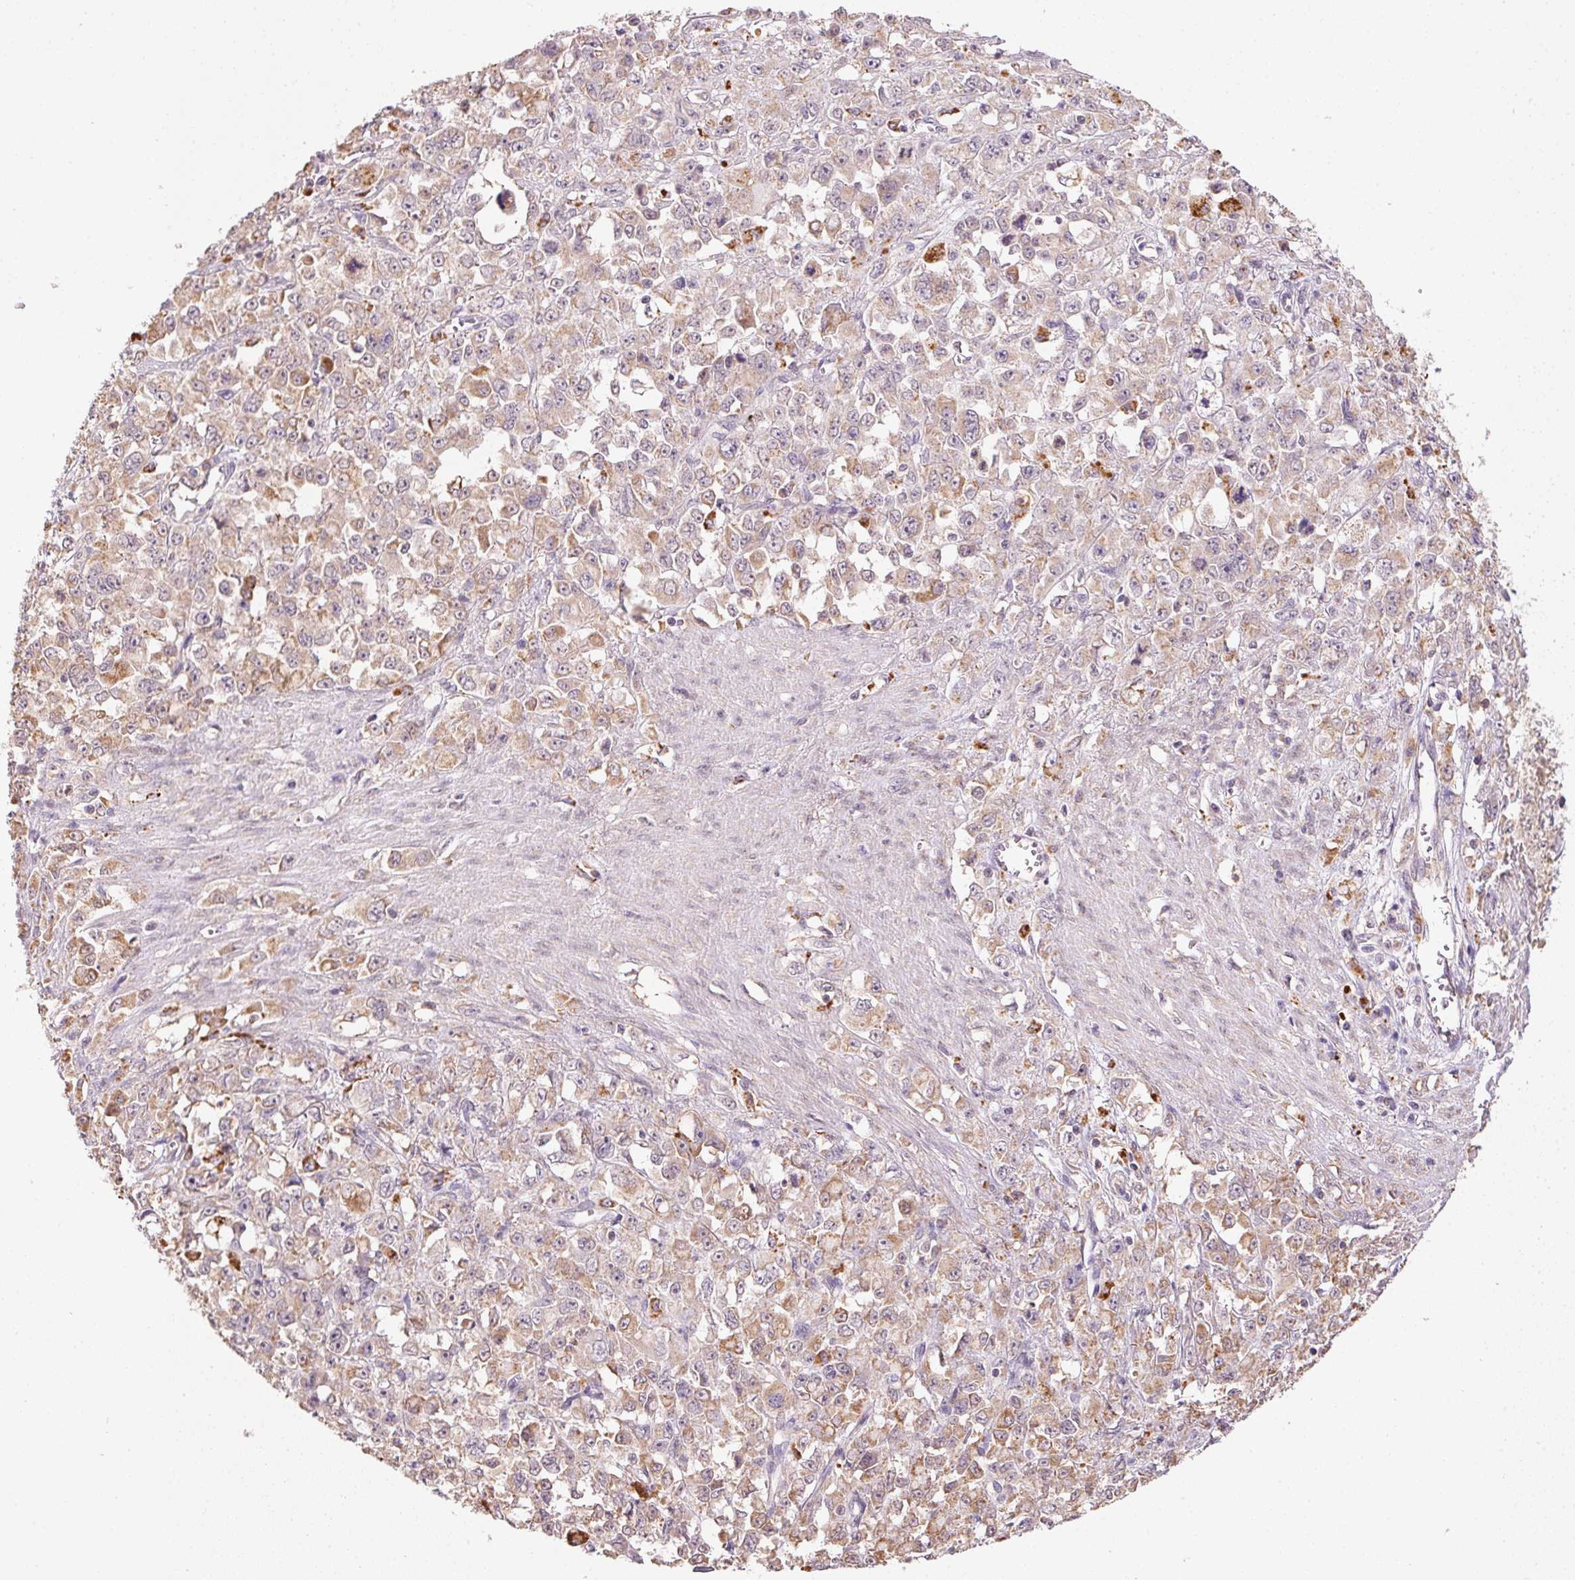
{"staining": {"intensity": "weak", "quantity": ">75%", "location": "cytoplasmic/membranous"}, "tissue": "stomach cancer", "cell_type": "Tumor cells", "image_type": "cancer", "snomed": [{"axis": "morphology", "description": "Adenocarcinoma, NOS"}, {"axis": "topography", "description": "Stomach"}], "caption": "Adenocarcinoma (stomach) stained for a protein demonstrates weak cytoplasmic/membranous positivity in tumor cells. The protein is stained brown, and the nuclei are stained in blue (DAB (3,3'-diaminobenzidine) IHC with brightfield microscopy, high magnification).", "gene": "ADH5", "patient": {"sex": "female", "age": 76}}